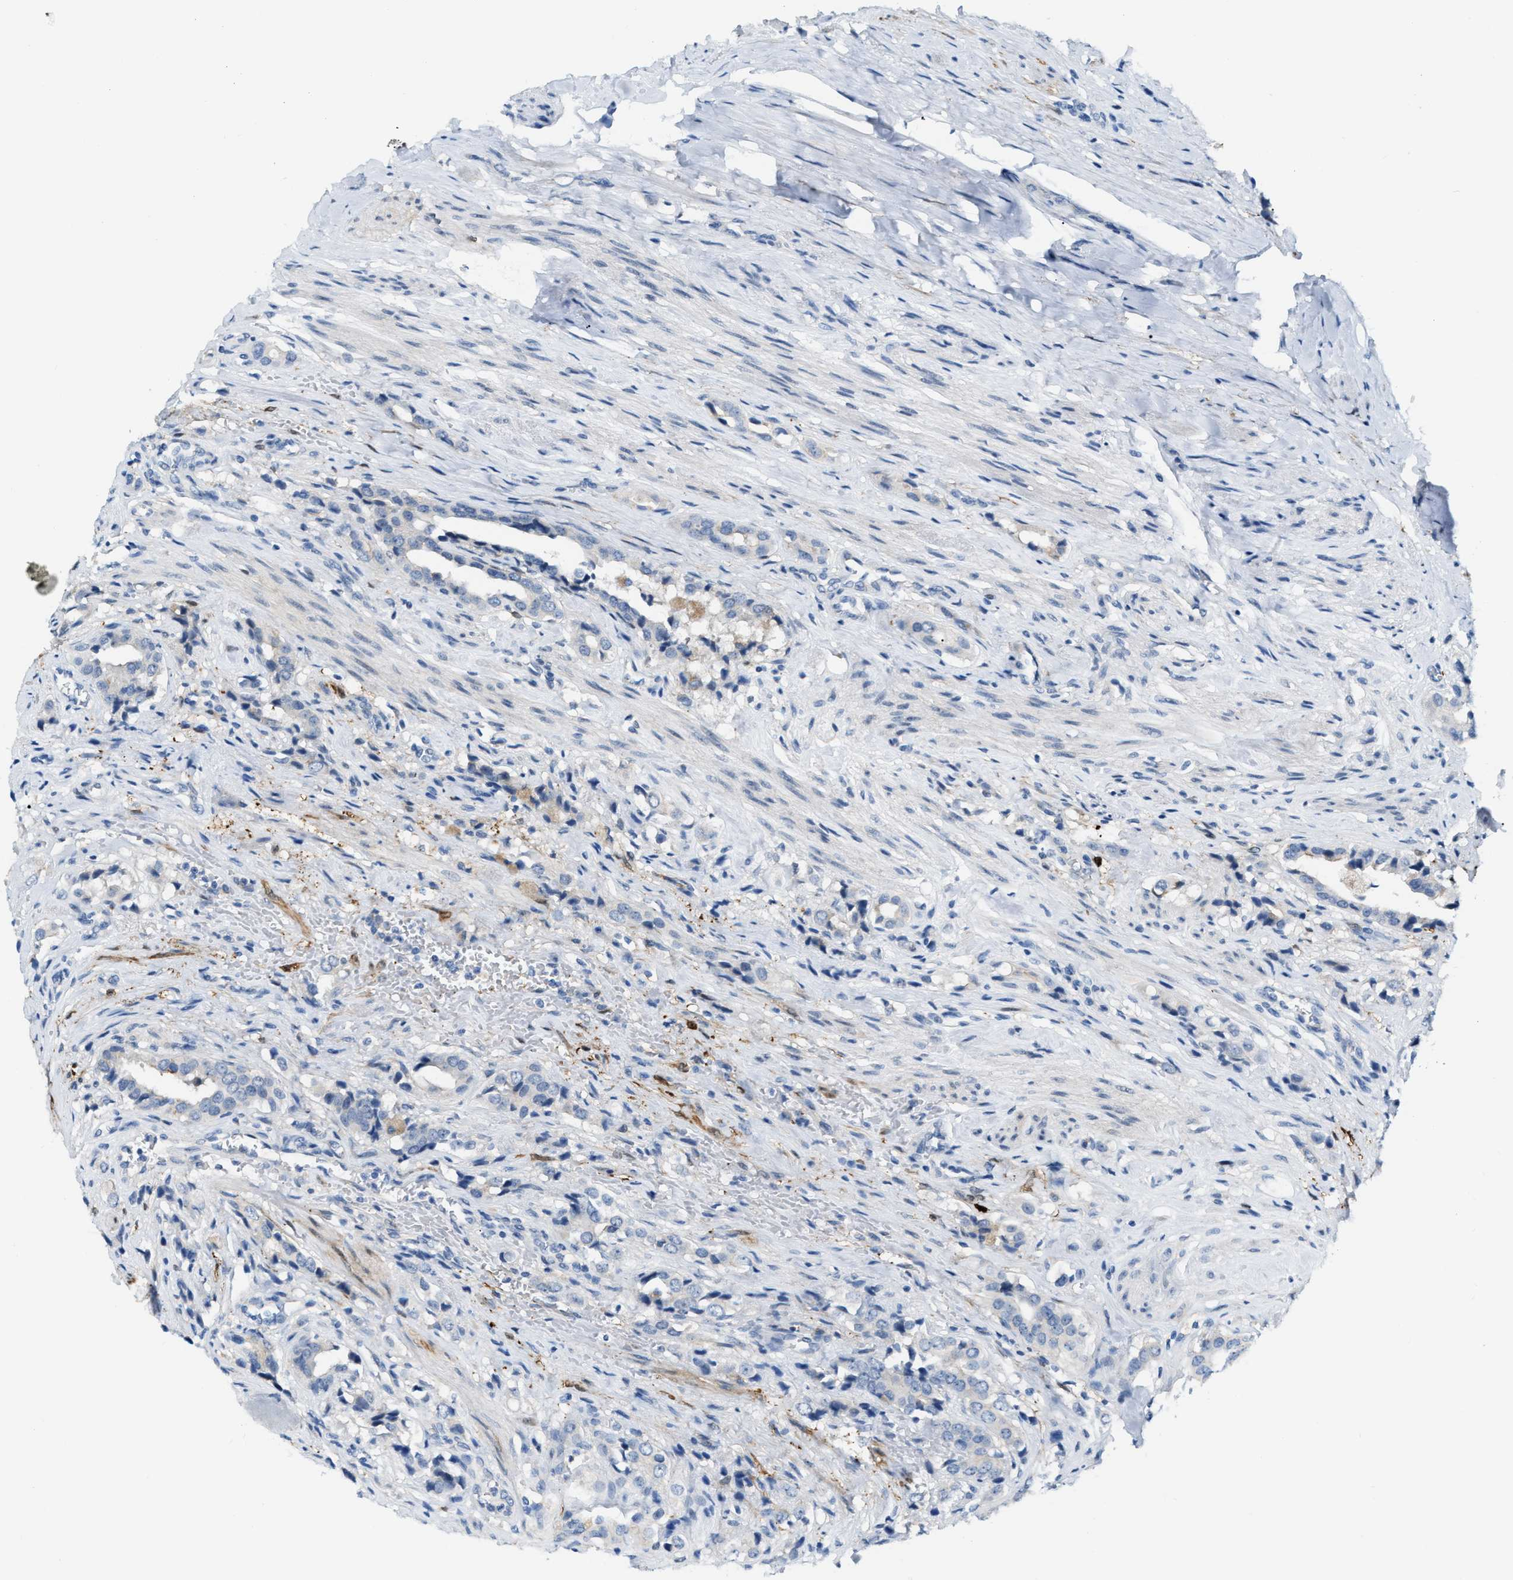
{"staining": {"intensity": "negative", "quantity": "none", "location": "none"}, "tissue": "prostate cancer", "cell_type": "Tumor cells", "image_type": "cancer", "snomed": [{"axis": "morphology", "description": "Adenocarcinoma, High grade"}, {"axis": "topography", "description": "Prostate"}], "caption": "Immunohistochemistry of prostate adenocarcinoma (high-grade) reveals no positivity in tumor cells. The staining is performed using DAB (3,3'-diaminobenzidine) brown chromogen with nuclei counter-stained in using hematoxylin.", "gene": "PHRF1", "patient": {"sex": "male", "age": 52}}